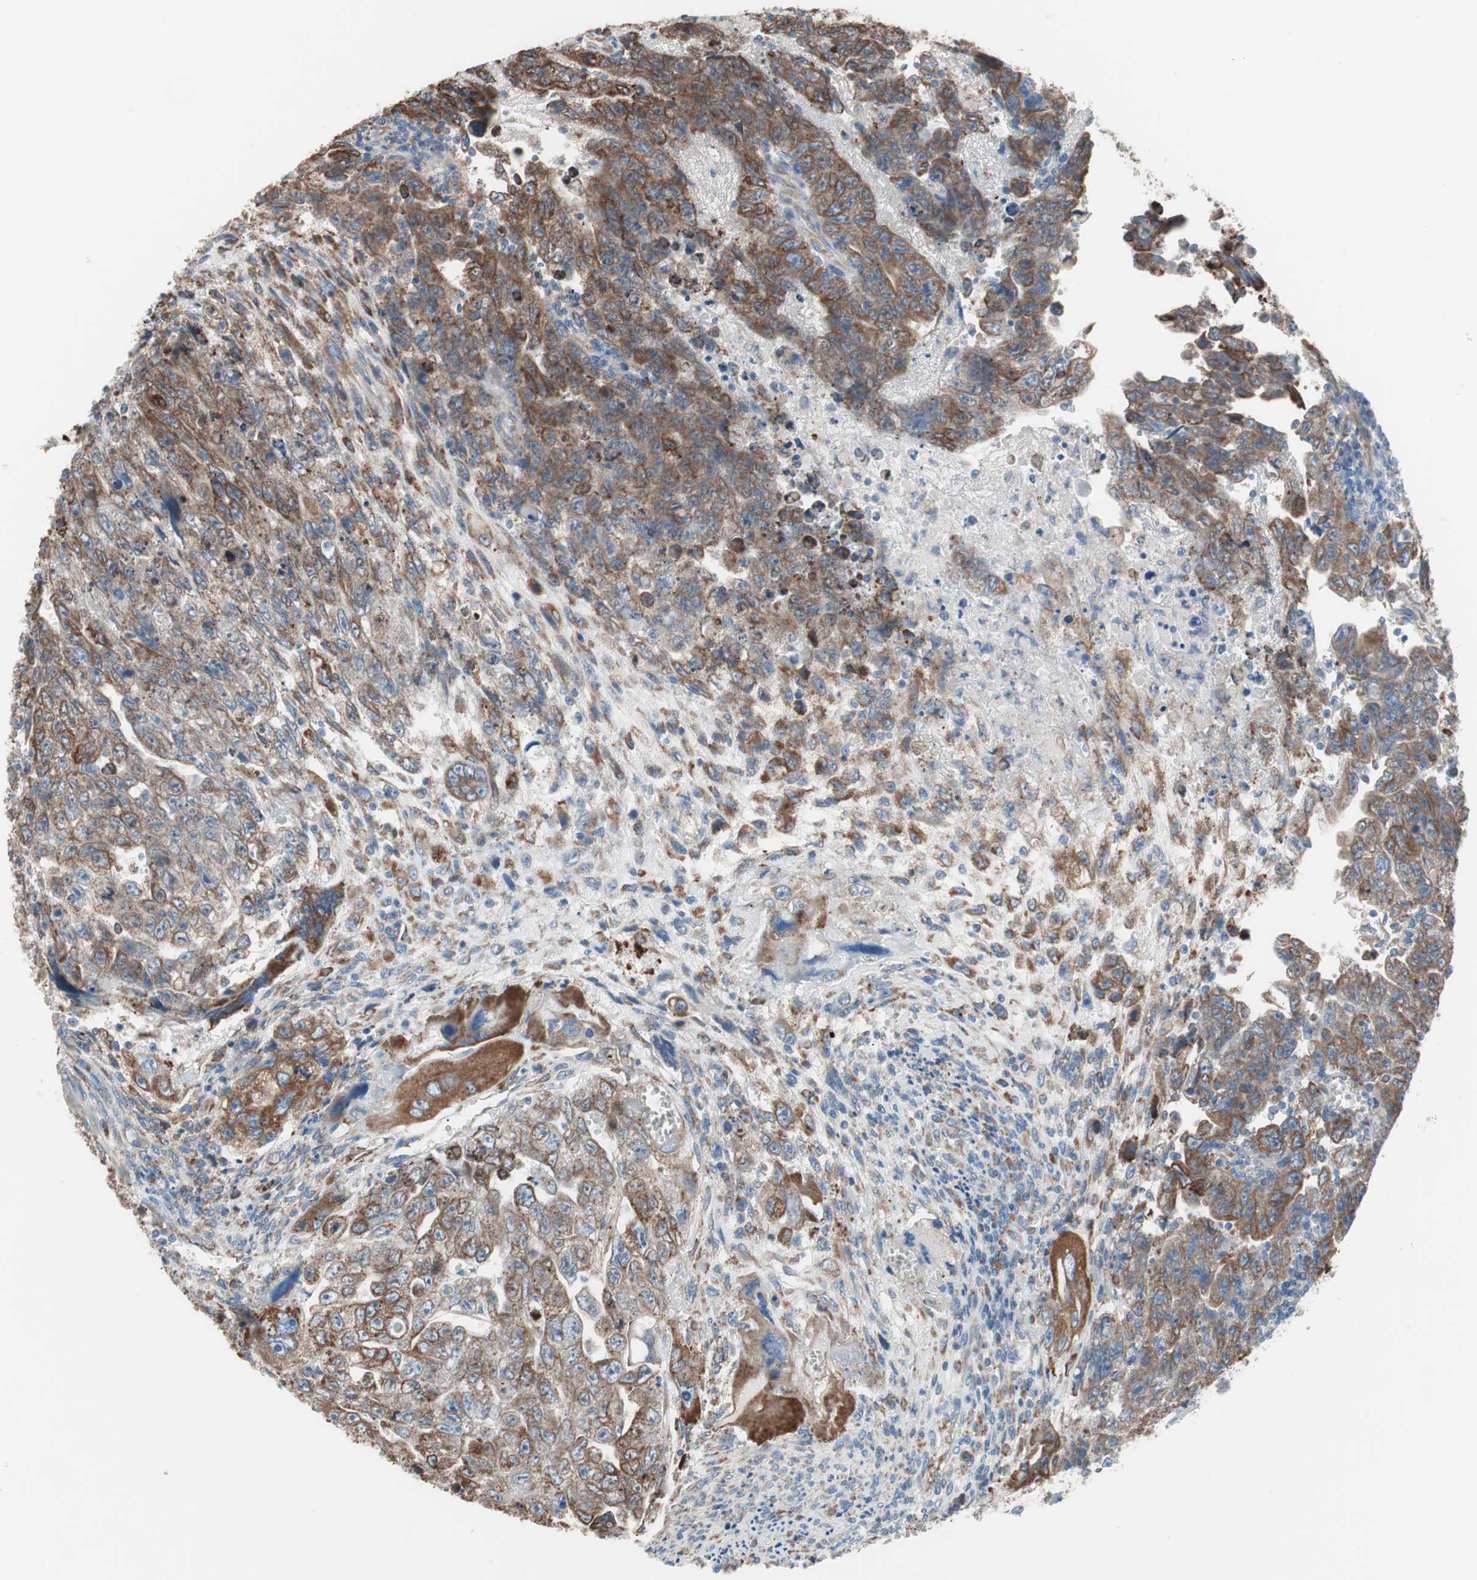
{"staining": {"intensity": "moderate", "quantity": ">75%", "location": "cytoplasmic/membranous"}, "tissue": "testis cancer", "cell_type": "Tumor cells", "image_type": "cancer", "snomed": [{"axis": "morphology", "description": "Carcinoma, Embryonal, NOS"}, {"axis": "topography", "description": "Testis"}], "caption": "Protein staining exhibits moderate cytoplasmic/membranous staining in approximately >75% of tumor cells in testis cancer.", "gene": "SLC27A4", "patient": {"sex": "male", "age": 28}}